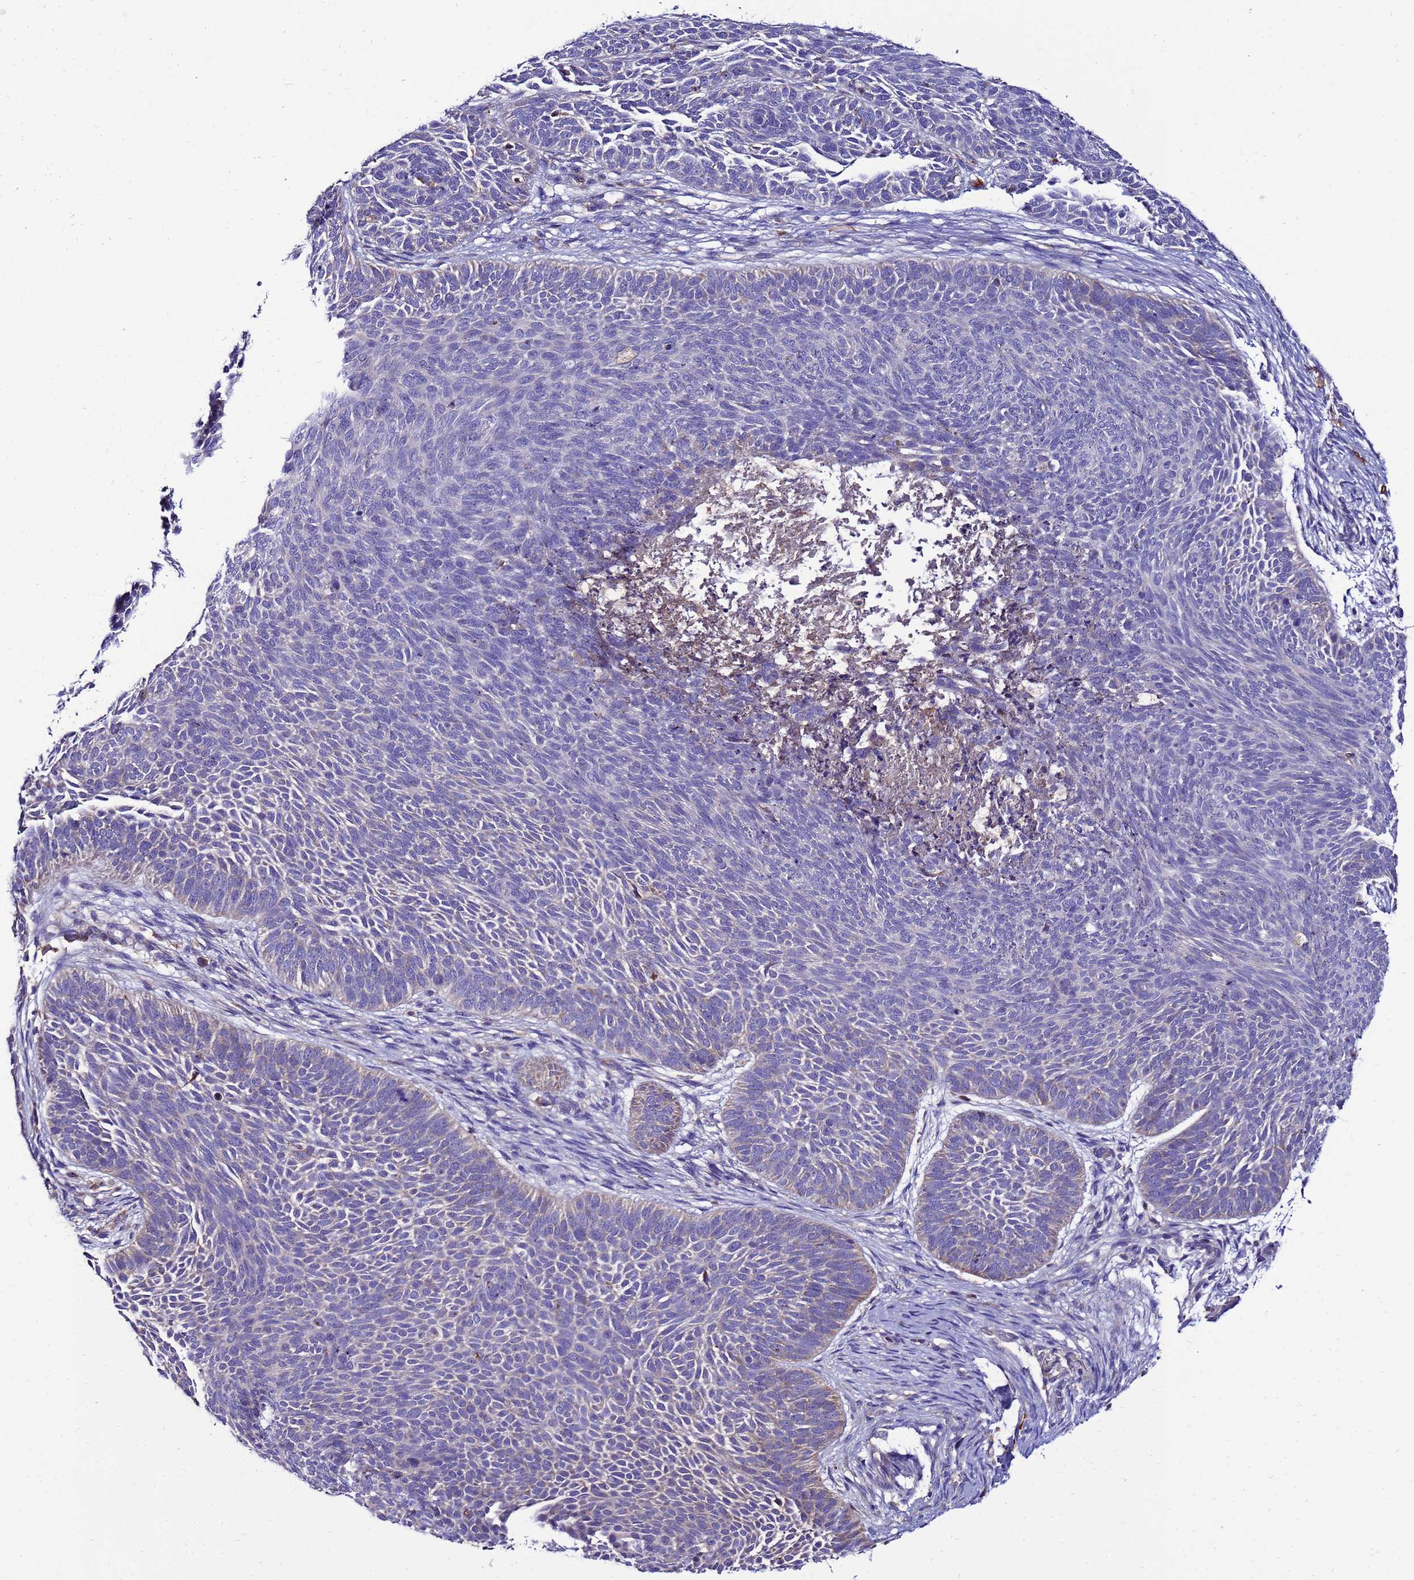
{"staining": {"intensity": "negative", "quantity": "none", "location": "none"}, "tissue": "skin cancer", "cell_type": "Tumor cells", "image_type": "cancer", "snomed": [{"axis": "morphology", "description": "Basal cell carcinoma"}, {"axis": "topography", "description": "Skin"}], "caption": "Immunohistochemistry (IHC) histopathology image of human skin basal cell carcinoma stained for a protein (brown), which demonstrates no expression in tumor cells.", "gene": "ANTKMT", "patient": {"sex": "male", "age": 85}}